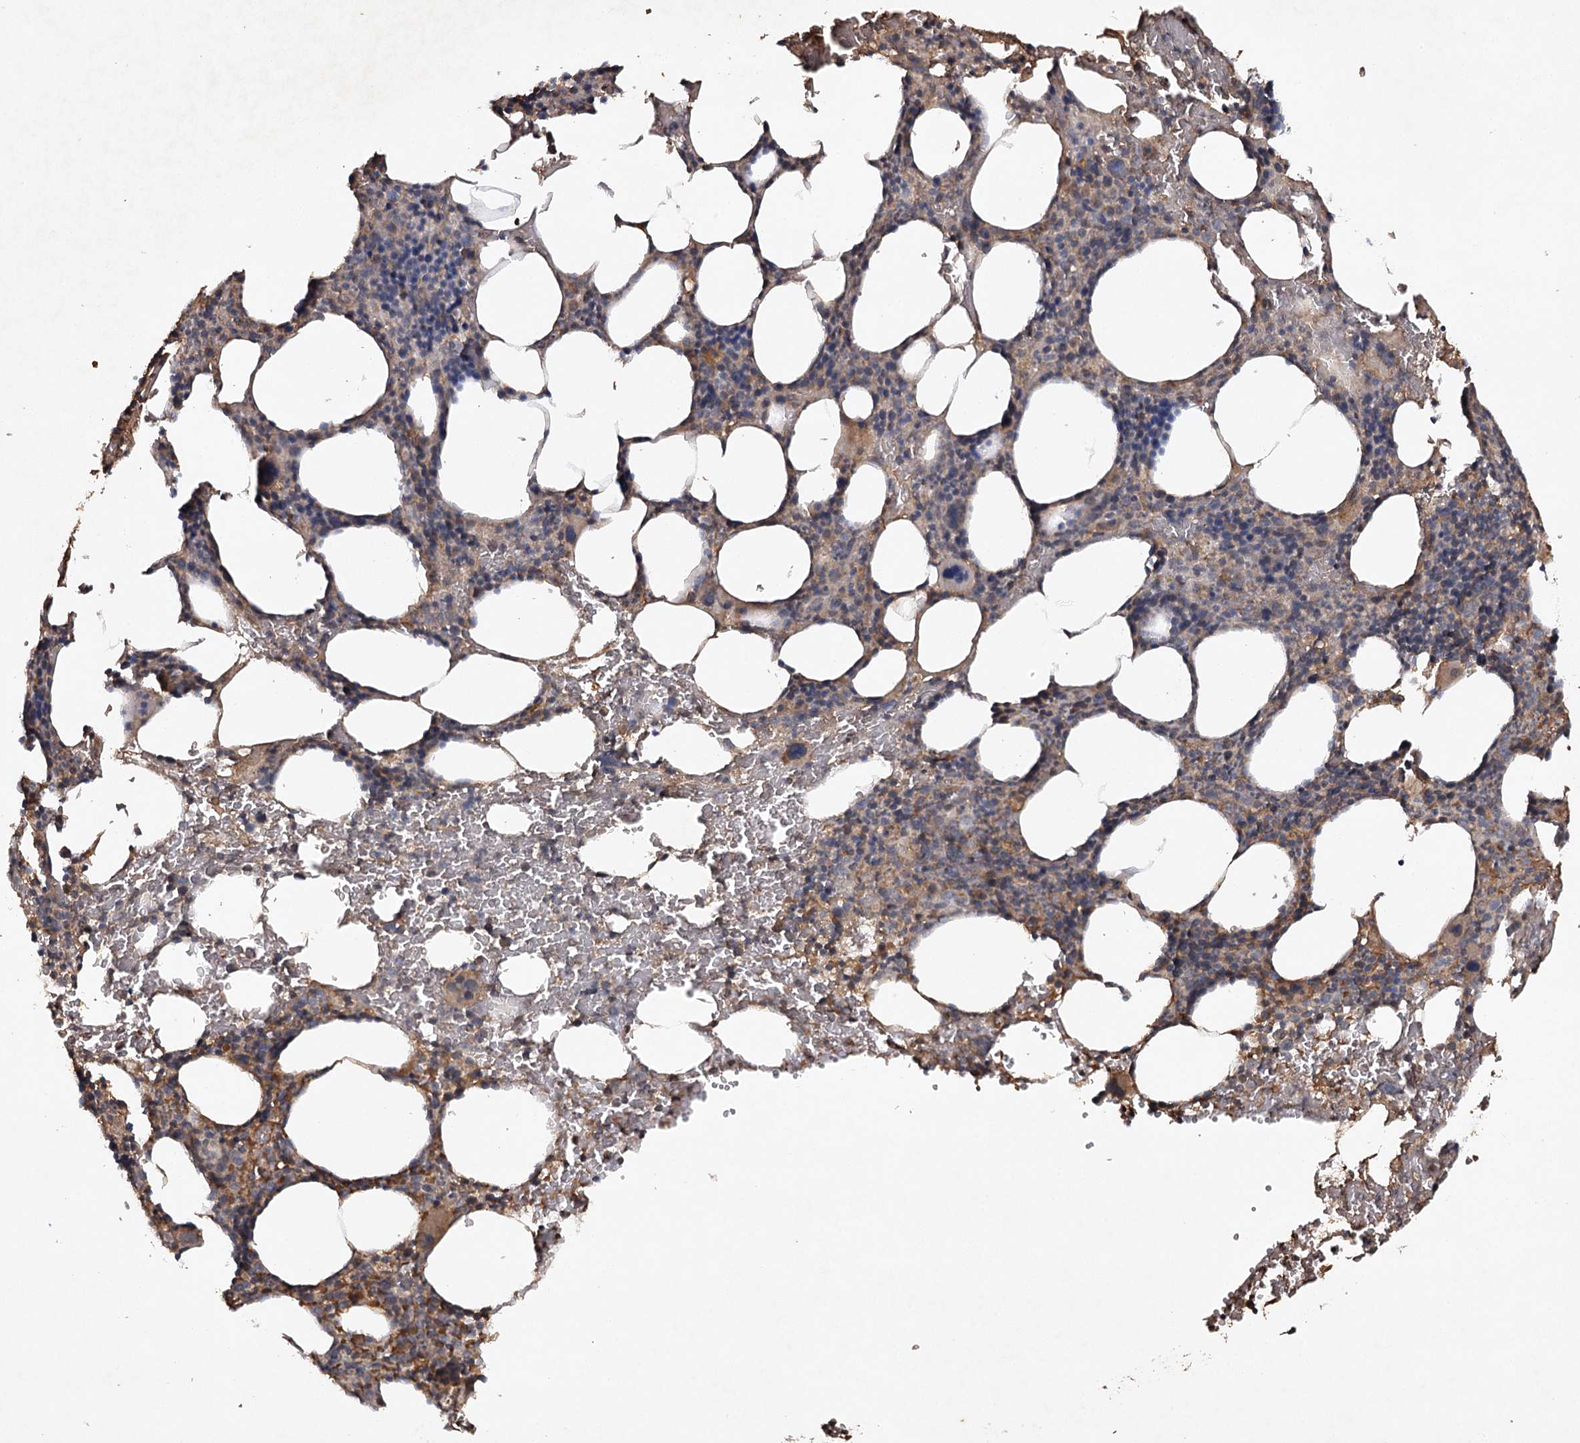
{"staining": {"intensity": "moderate", "quantity": "25%-75%", "location": "cytoplasmic/membranous"}, "tissue": "bone marrow", "cell_type": "Hematopoietic cells", "image_type": "normal", "snomed": [{"axis": "morphology", "description": "Normal tissue, NOS"}, {"axis": "topography", "description": "Bone marrow"}], "caption": "Bone marrow stained with DAB (3,3'-diaminobenzidine) IHC exhibits medium levels of moderate cytoplasmic/membranous expression in about 25%-75% of hematopoietic cells.", "gene": "CYP2B6", "patient": {"sex": "male", "age": 62}}